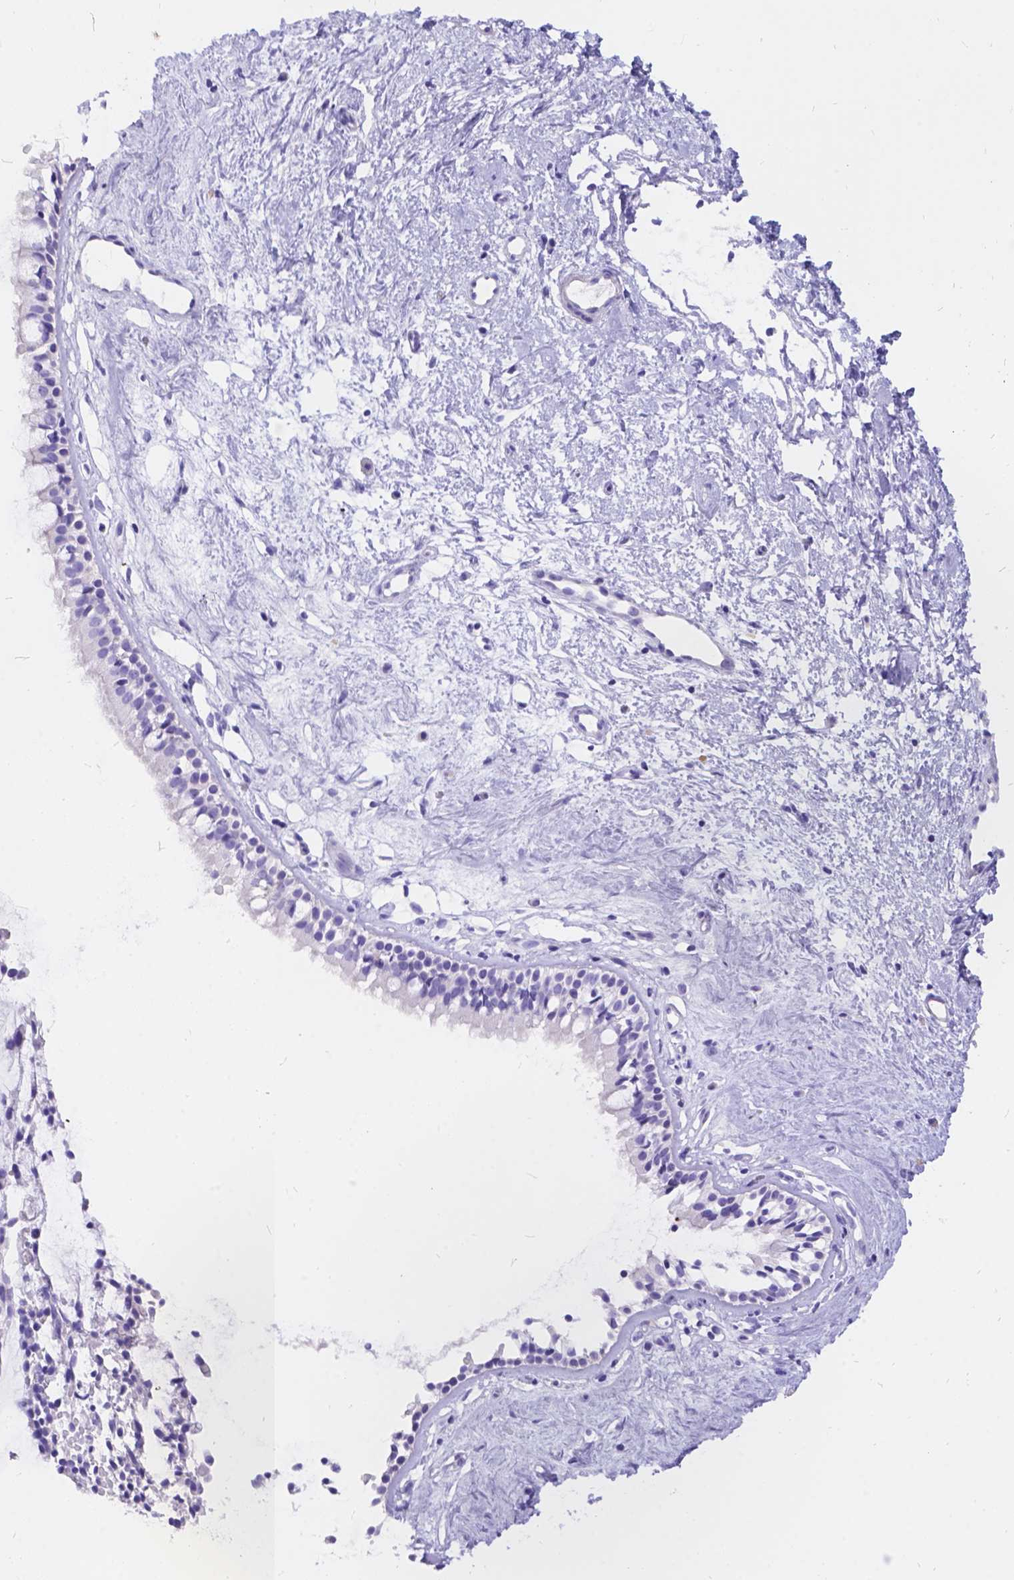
{"staining": {"intensity": "negative", "quantity": "none", "location": "none"}, "tissue": "nasopharynx", "cell_type": "Respiratory epithelial cells", "image_type": "normal", "snomed": [{"axis": "morphology", "description": "Normal tissue, NOS"}, {"axis": "topography", "description": "Nasopharynx"}], "caption": "Respiratory epithelial cells are negative for protein expression in normal human nasopharynx. (DAB (3,3'-diaminobenzidine) immunohistochemistry (IHC) visualized using brightfield microscopy, high magnification).", "gene": "KLHL10", "patient": {"sex": "female", "age": 52}}